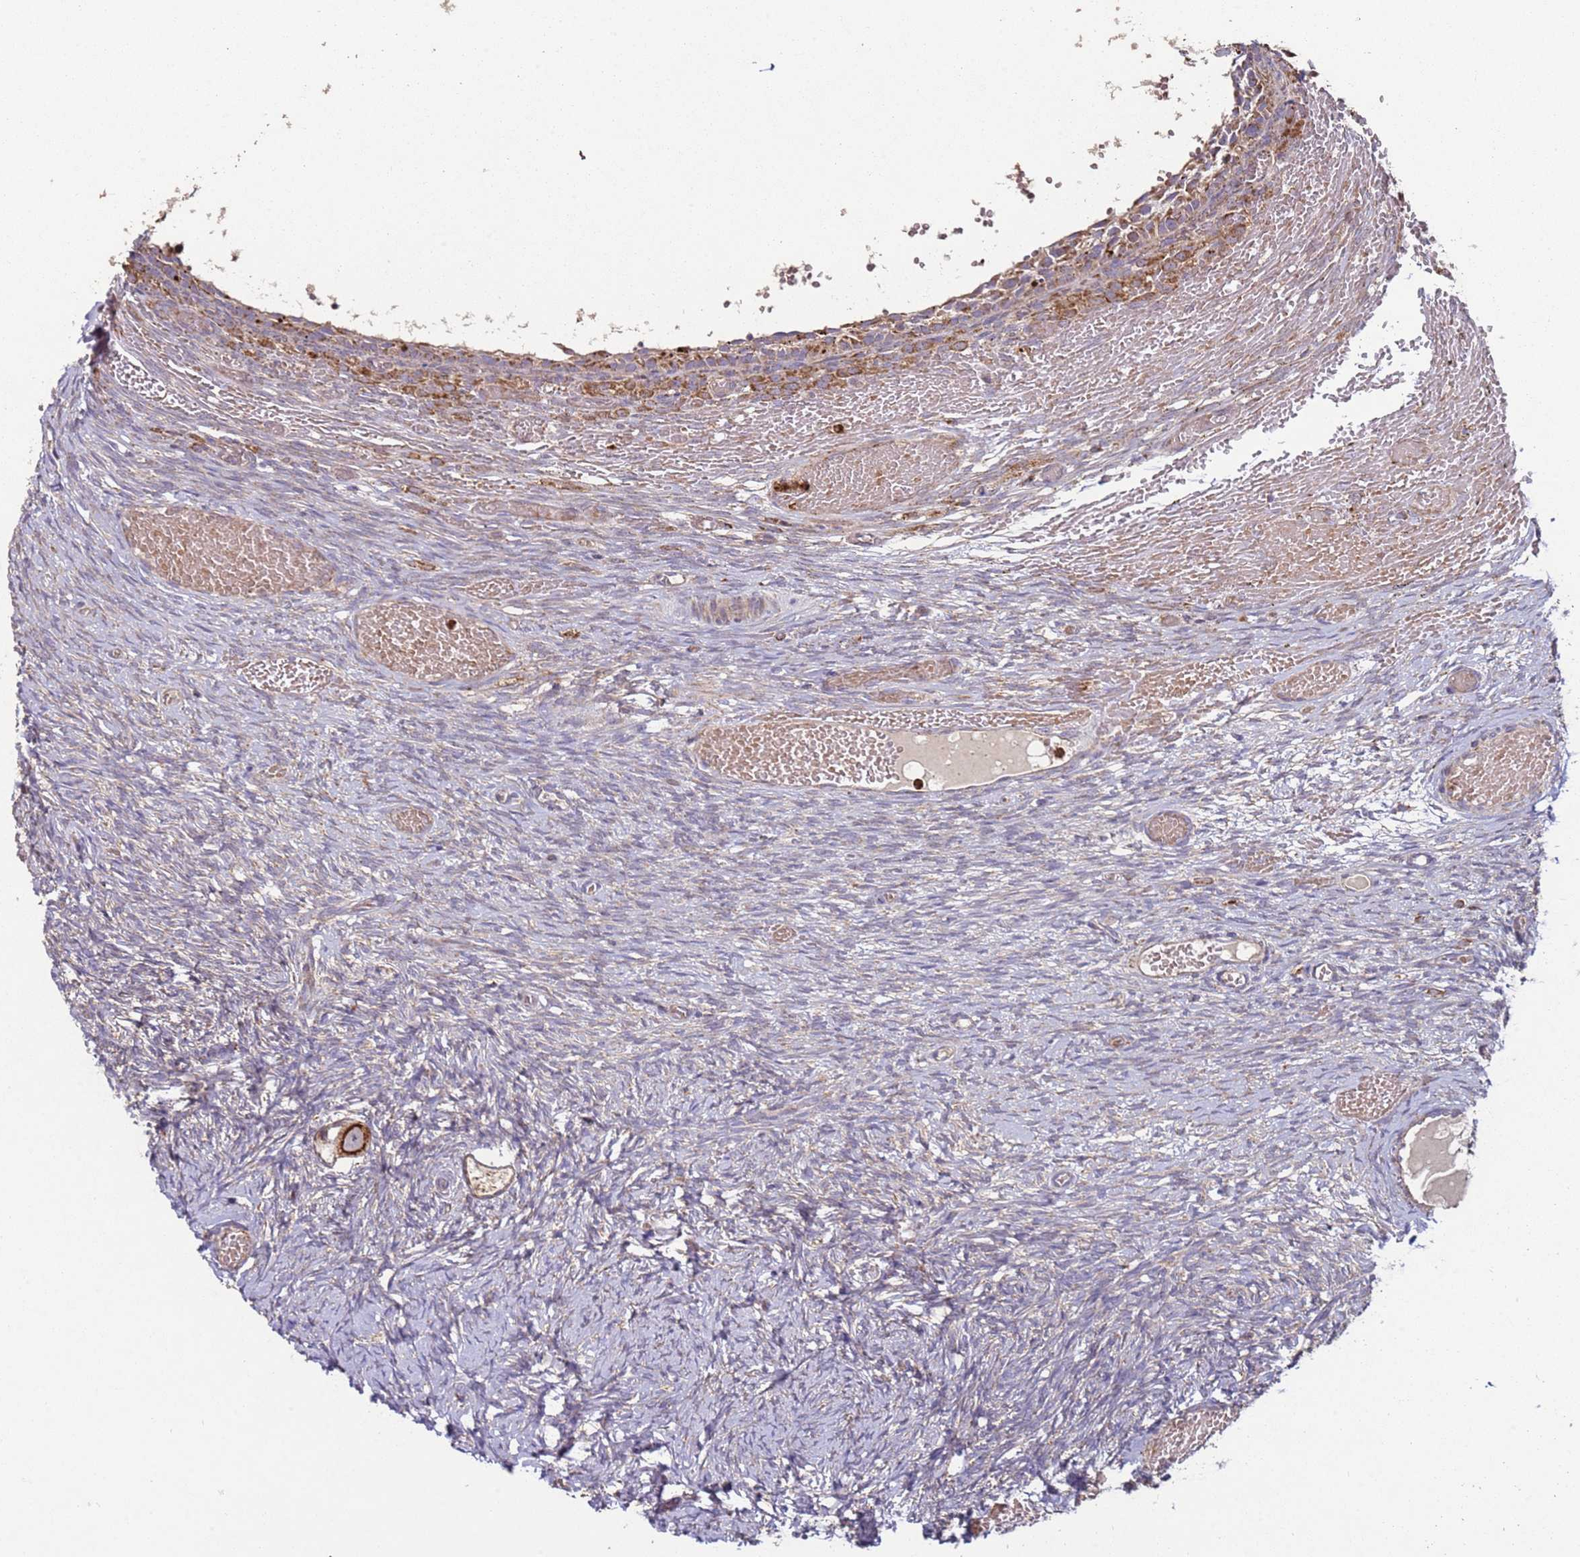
{"staining": {"intensity": "strong", "quantity": ">75%", "location": "cytoplasmic/membranous"}, "tissue": "ovary", "cell_type": "Follicle cells", "image_type": "normal", "snomed": [{"axis": "morphology", "description": "Adenocarcinoma, NOS"}, {"axis": "topography", "description": "Endometrium"}], "caption": "About >75% of follicle cells in unremarkable ovary reveal strong cytoplasmic/membranous protein expression as visualized by brown immunohistochemical staining.", "gene": "FBXO33", "patient": {"sex": "female", "age": 32}}